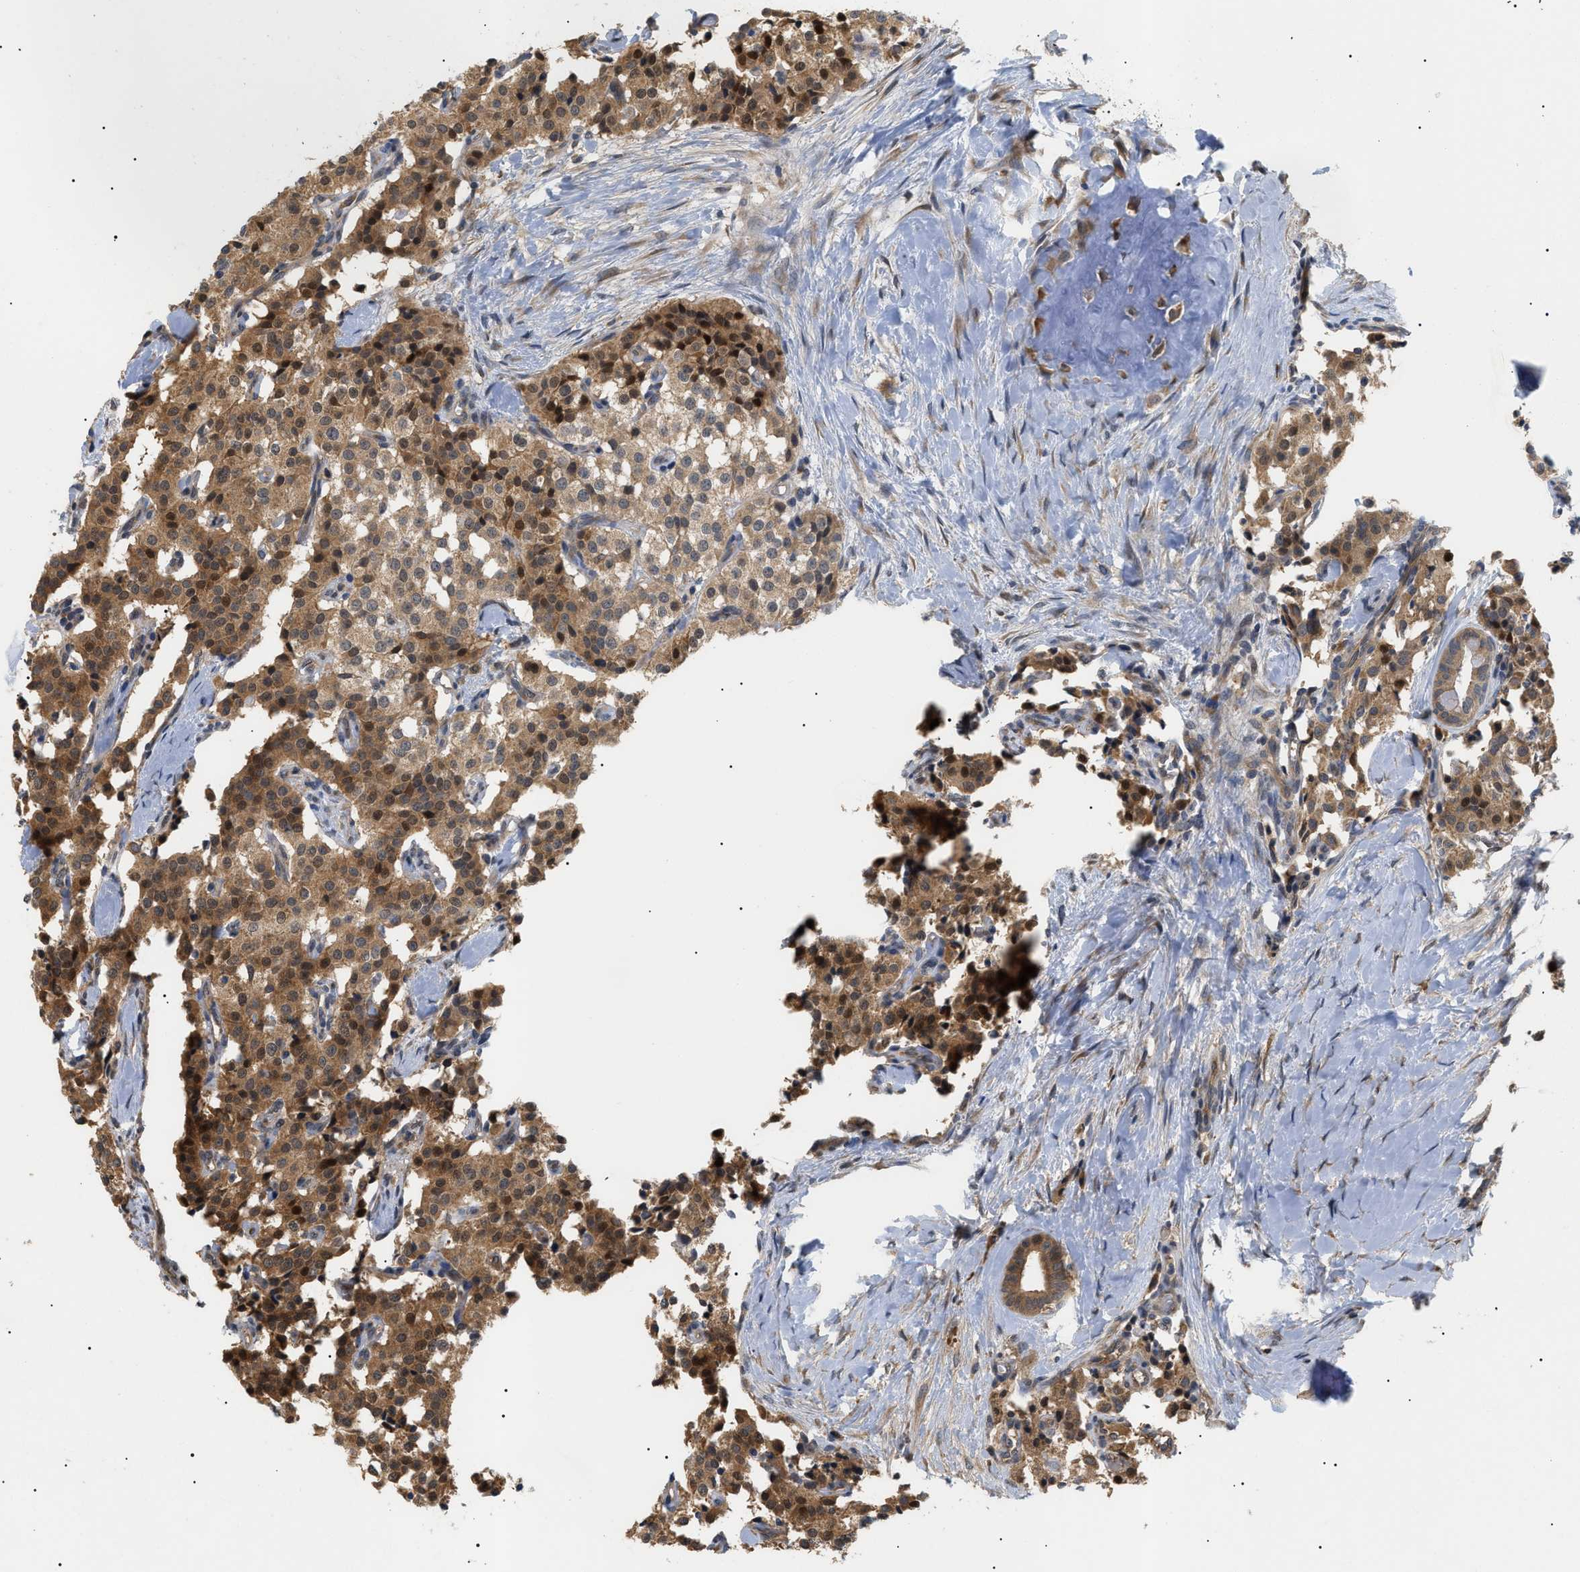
{"staining": {"intensity": "moderate", "quantity": ">75%", "location": "cytoplasmic/membranous,nuclear"}, "tissue": "carcinoid", "cell_type": "Tumor cells", "image_type": "cancer", "snomed": [{"axis": "morphology", "description": "Carcinoid, malignant, NOS"}, {"axis": "topography", "description": "Lung"}], "caption": "Protein analysis of carcinoid tissue demonstrates moderate cytoplasmic/membranous and nuclear positivity in approximately >75% of tumor cells.", "gene": "ASTL", "patient": {"sex": "male", "age": 30}}